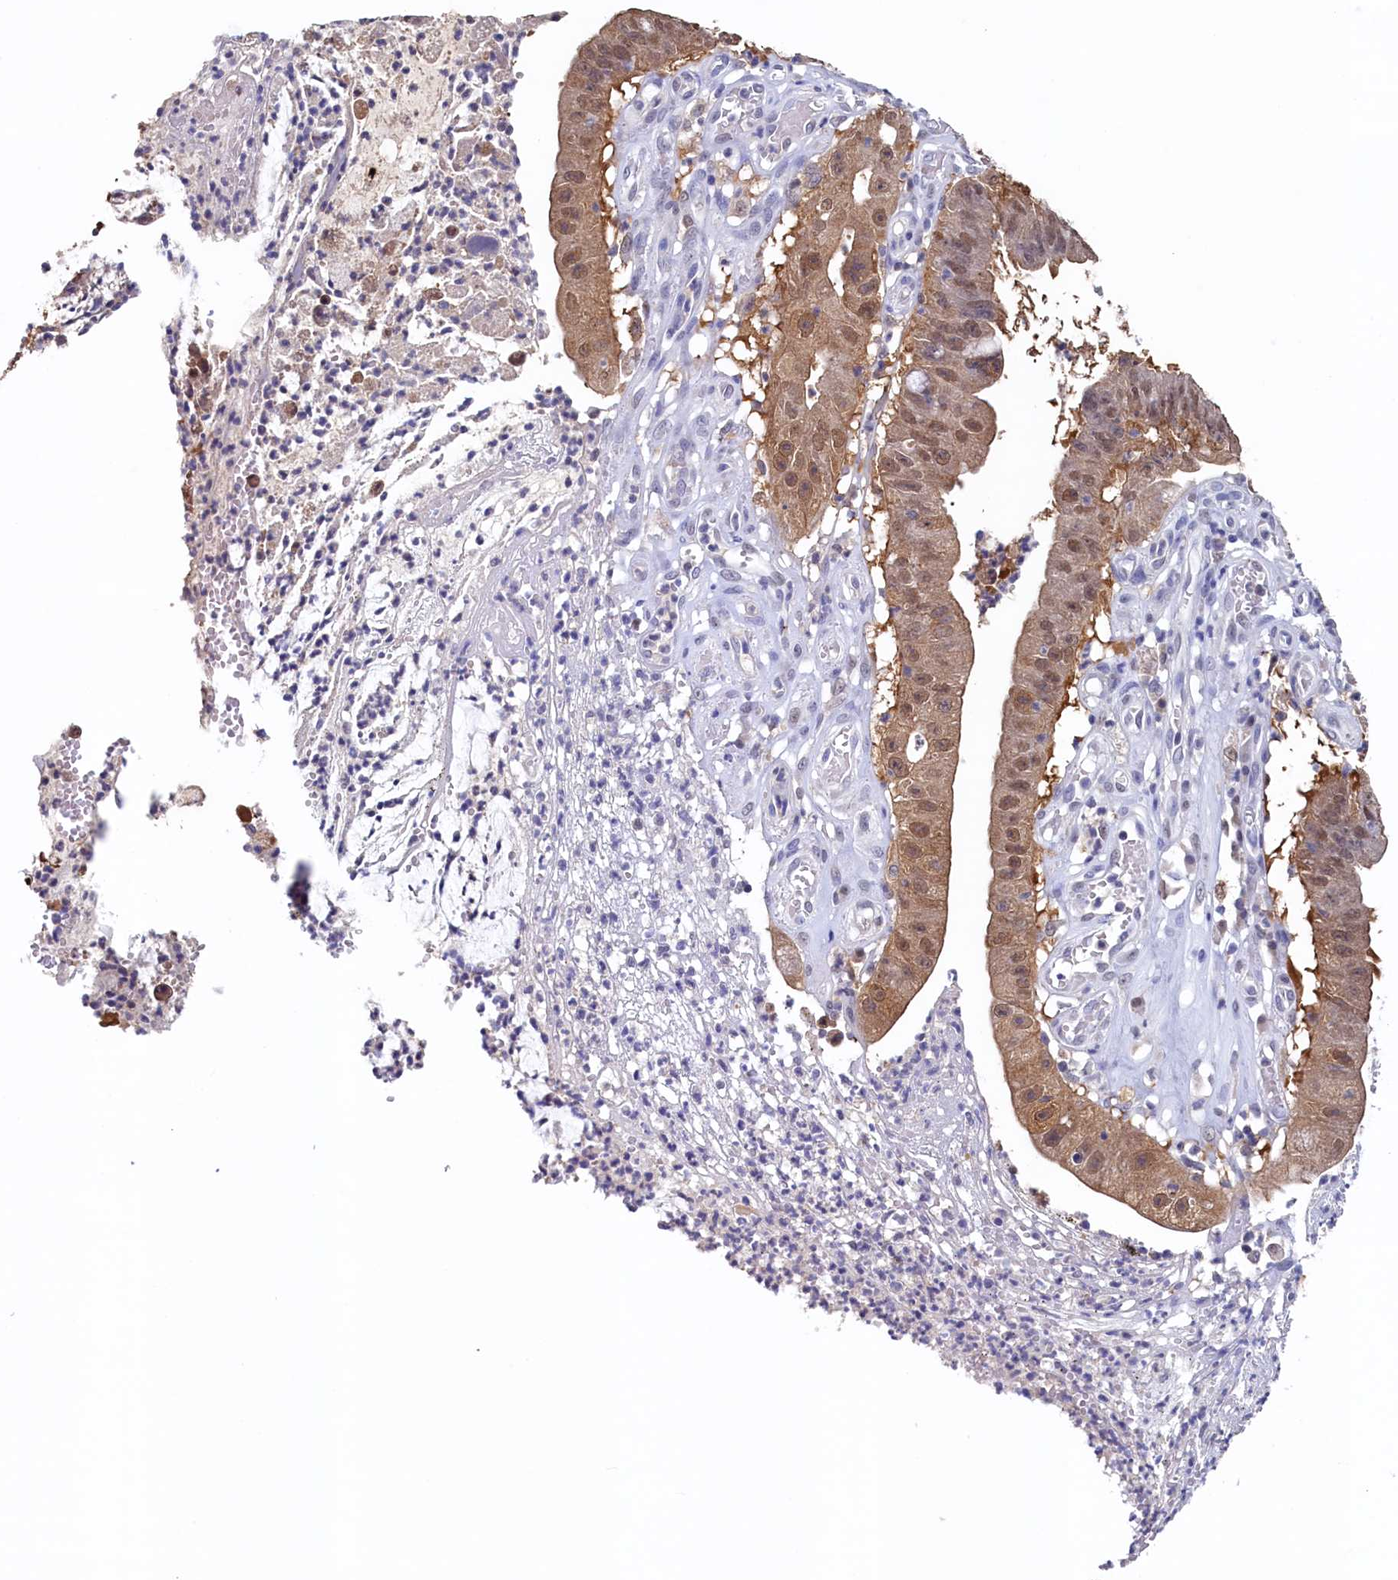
{"staining": {"intensity": "moderate", "quantity": ">75%", "location": "nuclear"}, "tissue": "stomach cancer", "cell_type": "Tumor cells", "image_type": "cancer", "snomed": [{"axis": "morphology", "description": "Adenocarcinoma, NOS"}, {"axis": "topography", "description": "Stomach"}], "caption": "Moderate nuclear protein staining is seen in about >75% of tumor cells in adenocarcinoma (stomach).", "gene": "AHCY", "patient": {"sex": "male", "age": 59}}